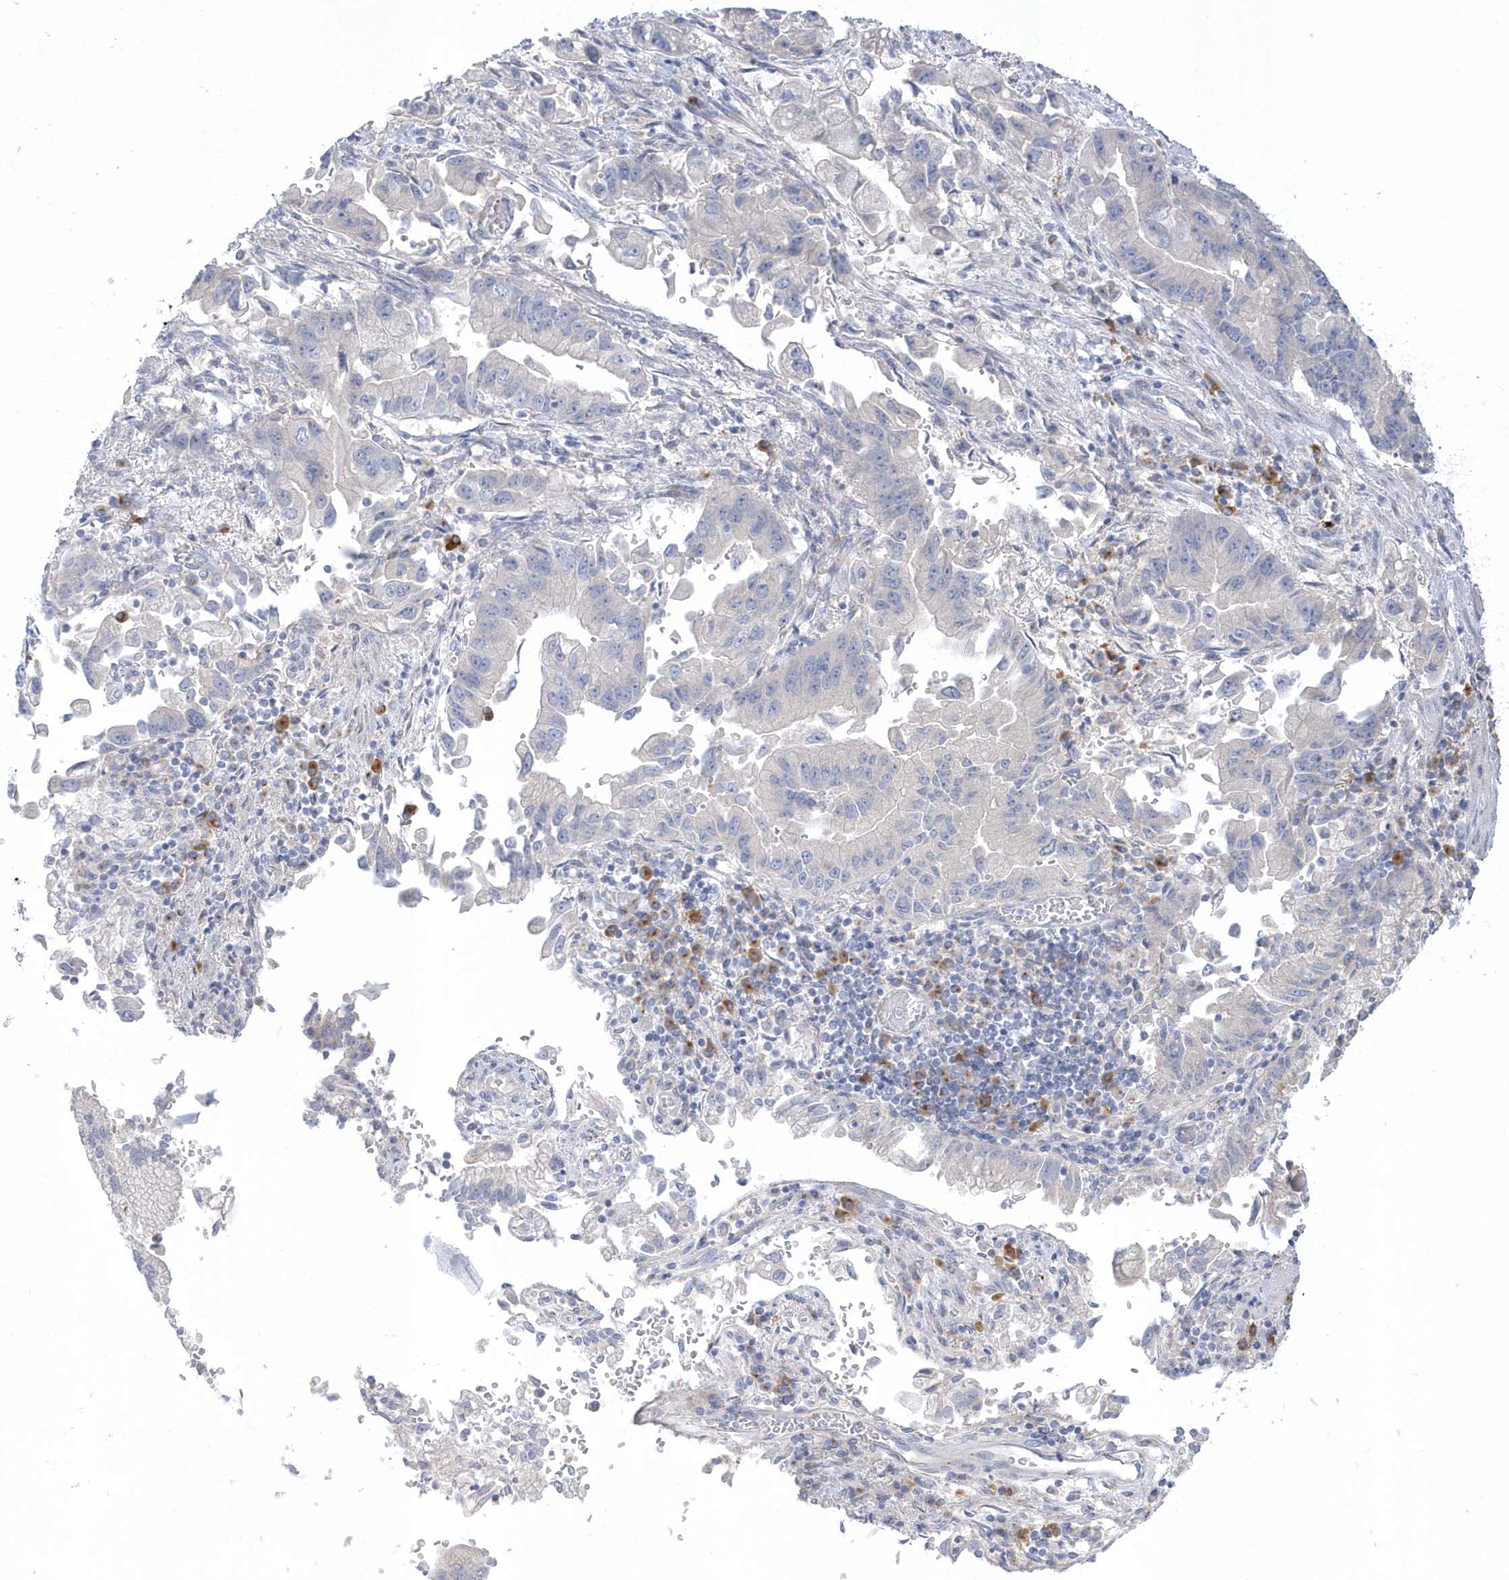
{"staining": {"intensity": "negative", "quantity": "none", "location": "none"}, "tissue": "stomach cancer", "cell_type": "Tumor cells", "image_type": "cancer", "snomed": [{"axis": "morphology", "description": "Adenocarcinoma, NOS"}, {"axis": "topography", "description": "Stomach"}], "caption": "DAB immunohistochemical staining of human stomach adenocarcinoma reveals no significant positivity in tumor cells. (Stains: DAB (3,3'-diaminobenzidine) immunohistochemistry (IHC) with hematoxylin counter stain, Microscopy: brightfield microscopy at high magnification).", "gene": "SEMA3D", "patient": {"sex": "male", "age": 62}}